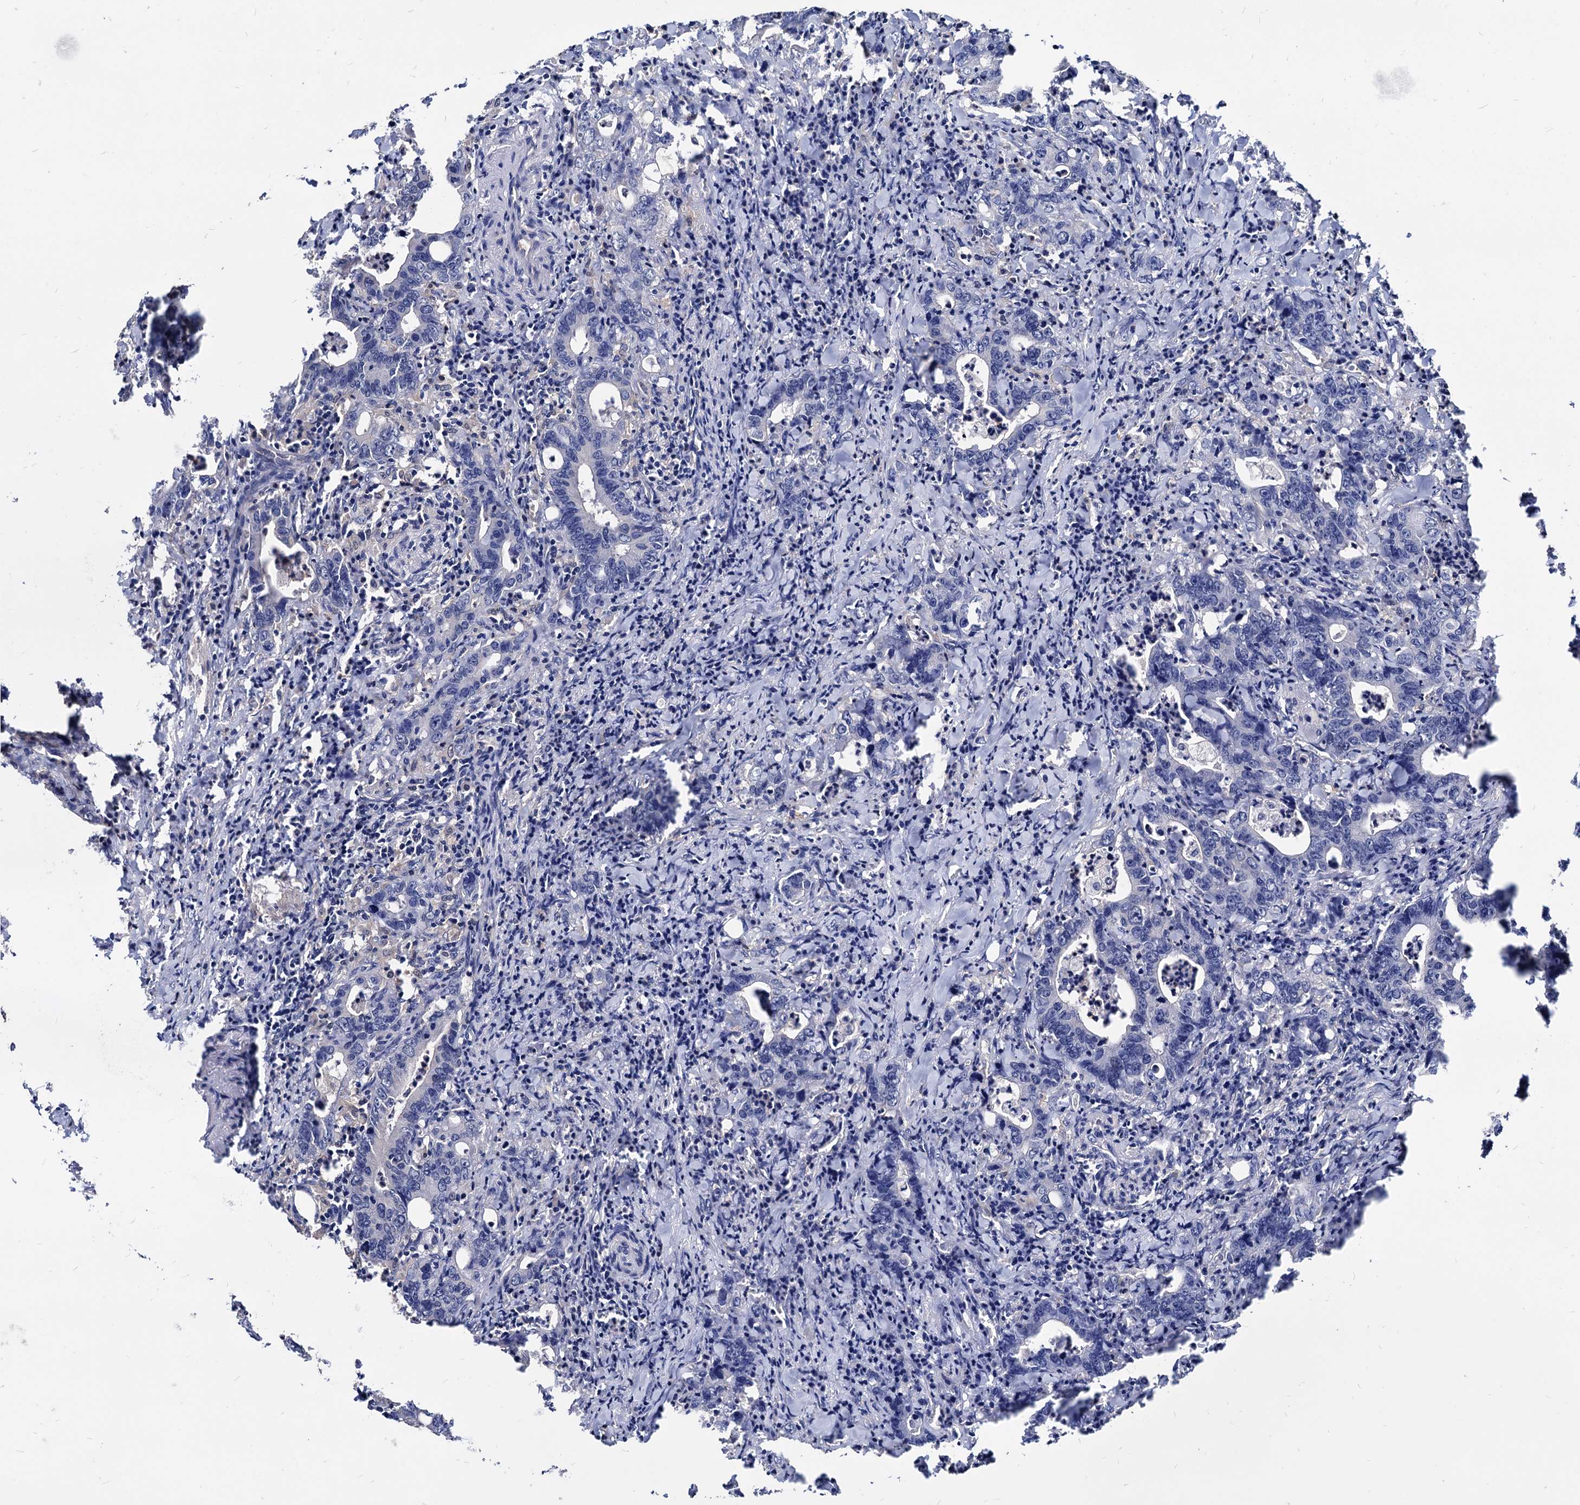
{"staining": {"intensity": "negative", "quantity": "none", "location": "none"}, "tissue": "colorectal cancer", "cell_type": "Tumor cells", "image_type": "cancer", "snomed": [{"axis": "morphology", "description": "Adenocarcinoma, NOS"}, {"axis": "topography", "description": "Colon"}], "caption": "The image demonstrates no staining of tumor cells in colorectal cancer (adenocarcinoma). Nuclei are stained in blue.", "gene": "CPPED1", "patient": {"sex": "female", "age": 75}}